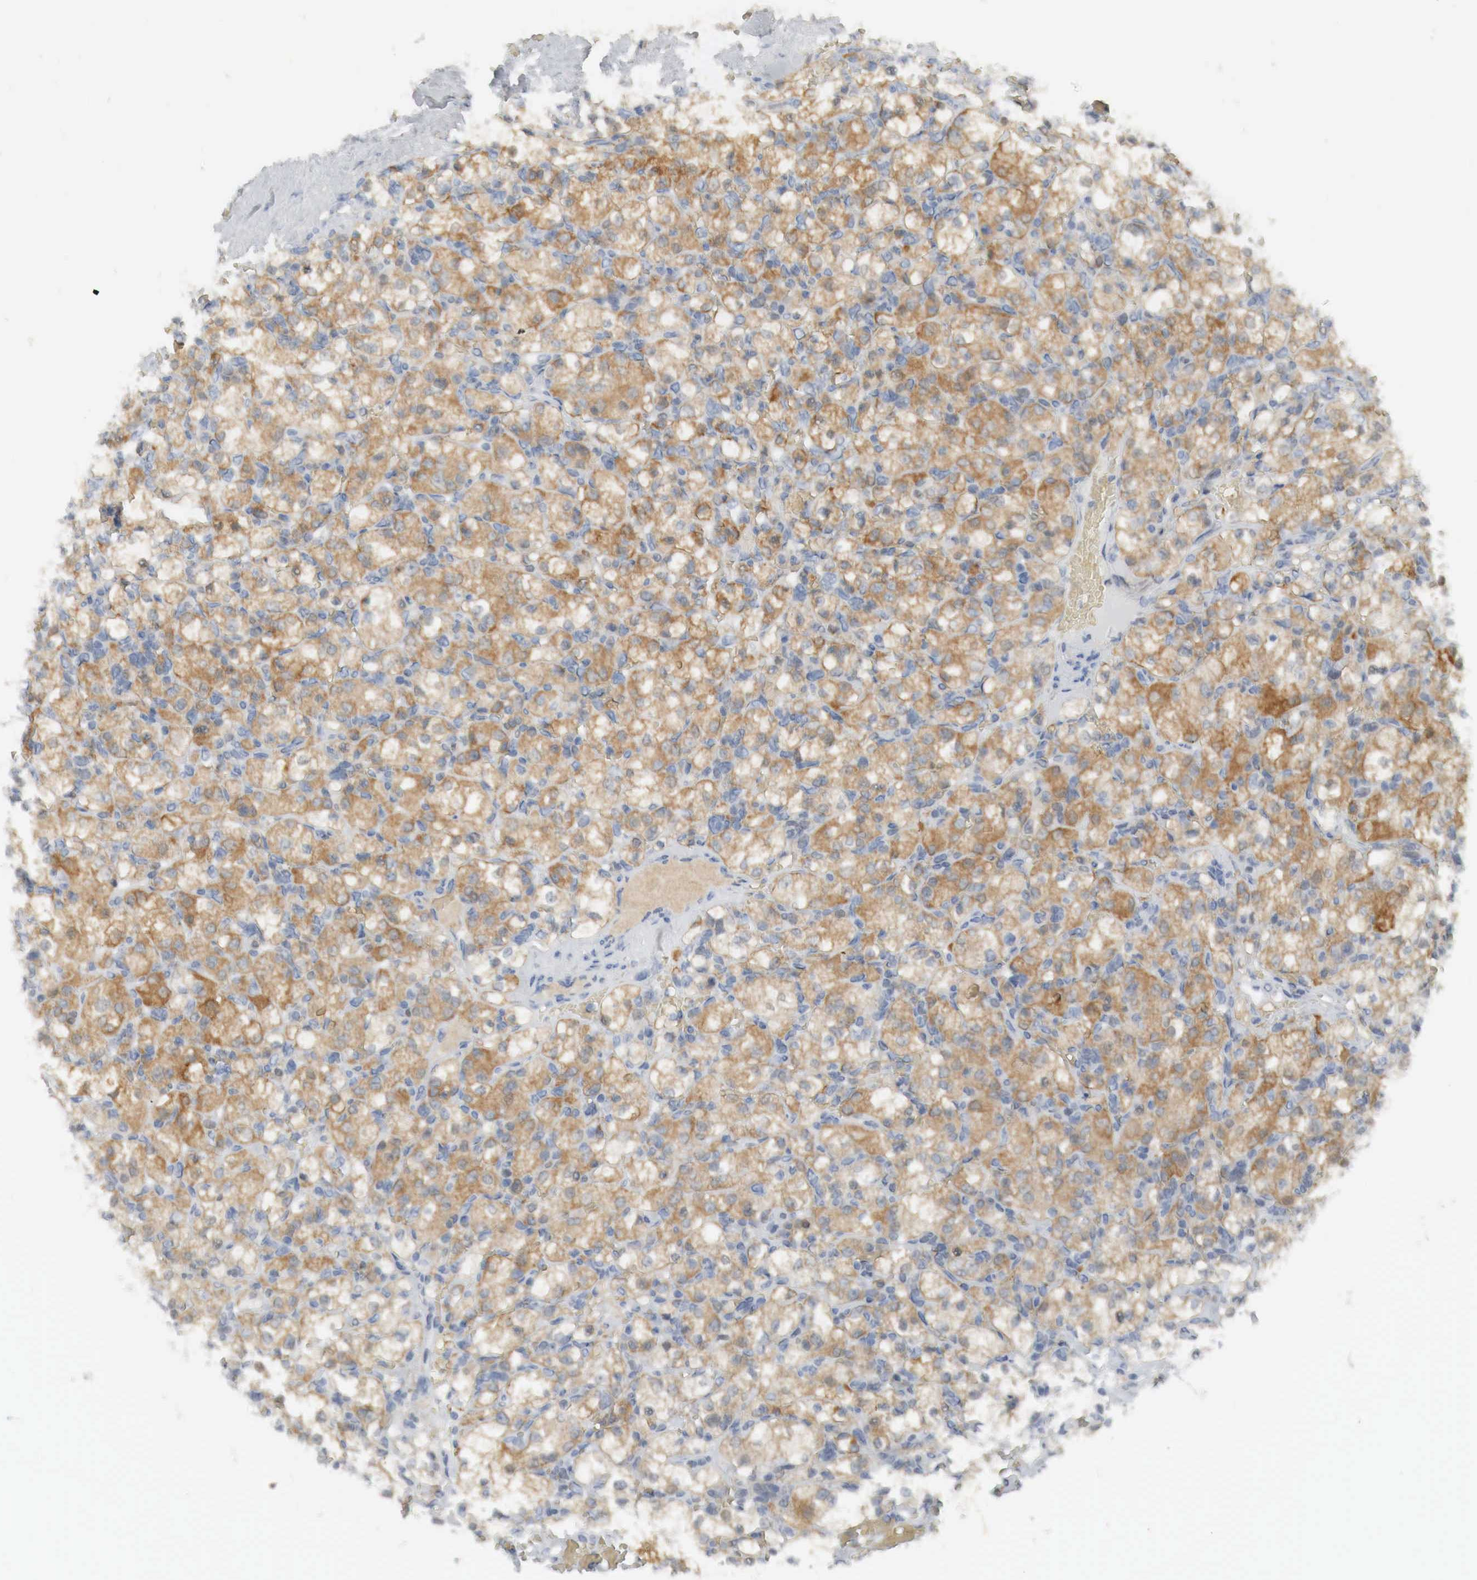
{"staining": {"intensity": "moderate", "quantity": "25%-75%", "location": "cytoplasmic/membranous"}, "tissue": "renal cancer", "cell_type": "Tumor cells", "image_type": "cancer", "snomed": [{"axis": "morphology", "description": "Adenocarcinoma, NOS"}, {"axis": "topography", "description": "Kidney"}], "caption": "A brown stain highlights moderate cytoplasmic/membranous expression of a protein in human renal cancer tumor cells. Using DAB (3,3'-diaminobenzidine) (brown) and hematoxylin (blue) stains, captured at high magnification using brightfield microscopy.", "gene": "MYC", "patient": {"sex": "female", "age": 83}}